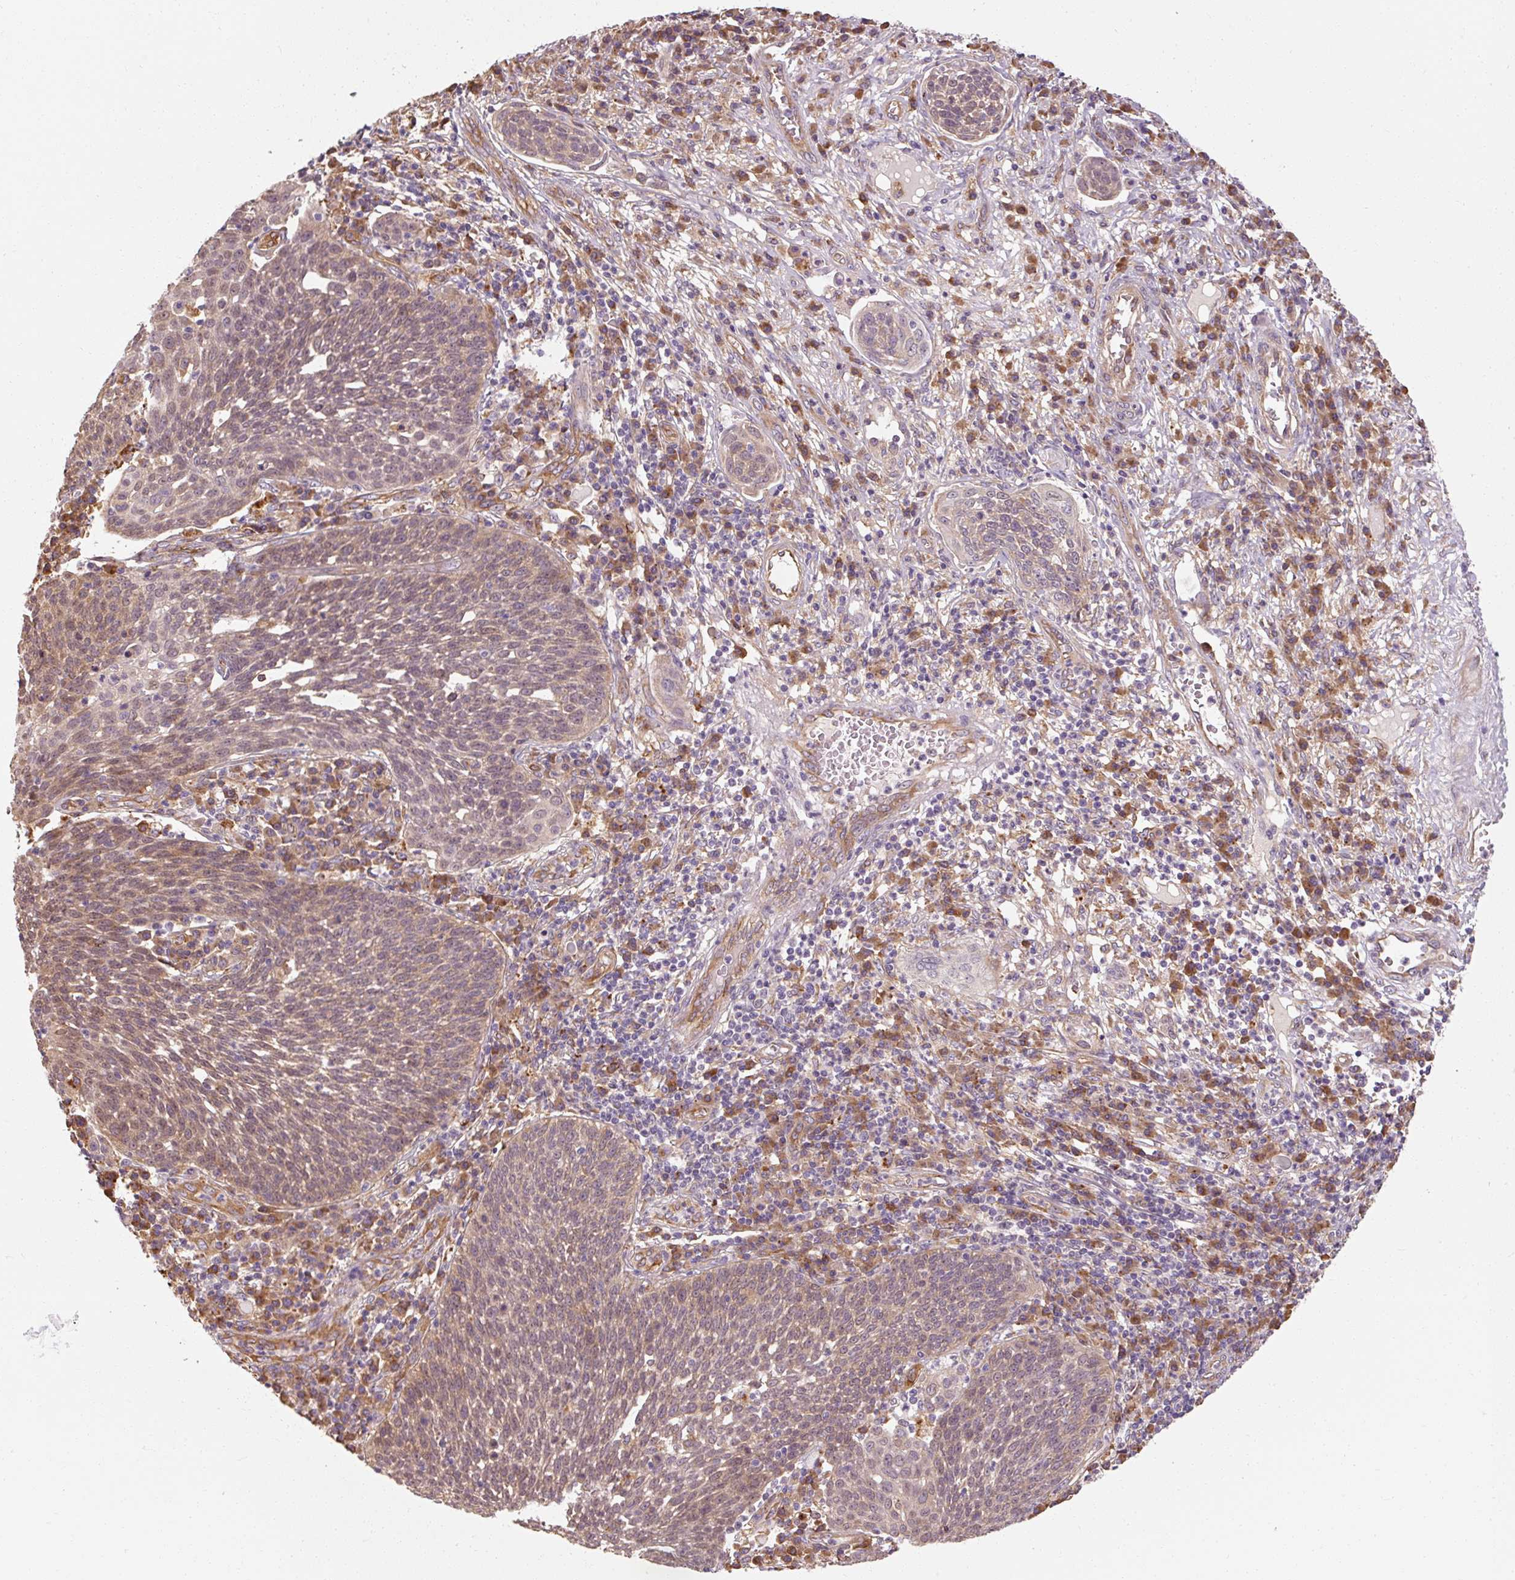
{"staining": {"intensity": "weak", "quantity": ">75%", "location": "cytoplasmic/membranous"}, "tissue": "cervical cancer", "cell_type": "Tumor cells", "image_type": "cancer", "snomed": [{"axis": "morphology", "description": "Squamous cell carcinoma, NOS"}, {"axis": "topography", "description": "Cervix"}], "caption": "About >75% of tumor cells in squamous cell carcinoma (cervical) display weak cytoplasmic/membranous protein expression as visualized by brown immunohistochemical staining.", "gene": "TBC1D4", "patient": {"sex": "female", "age": 34}}